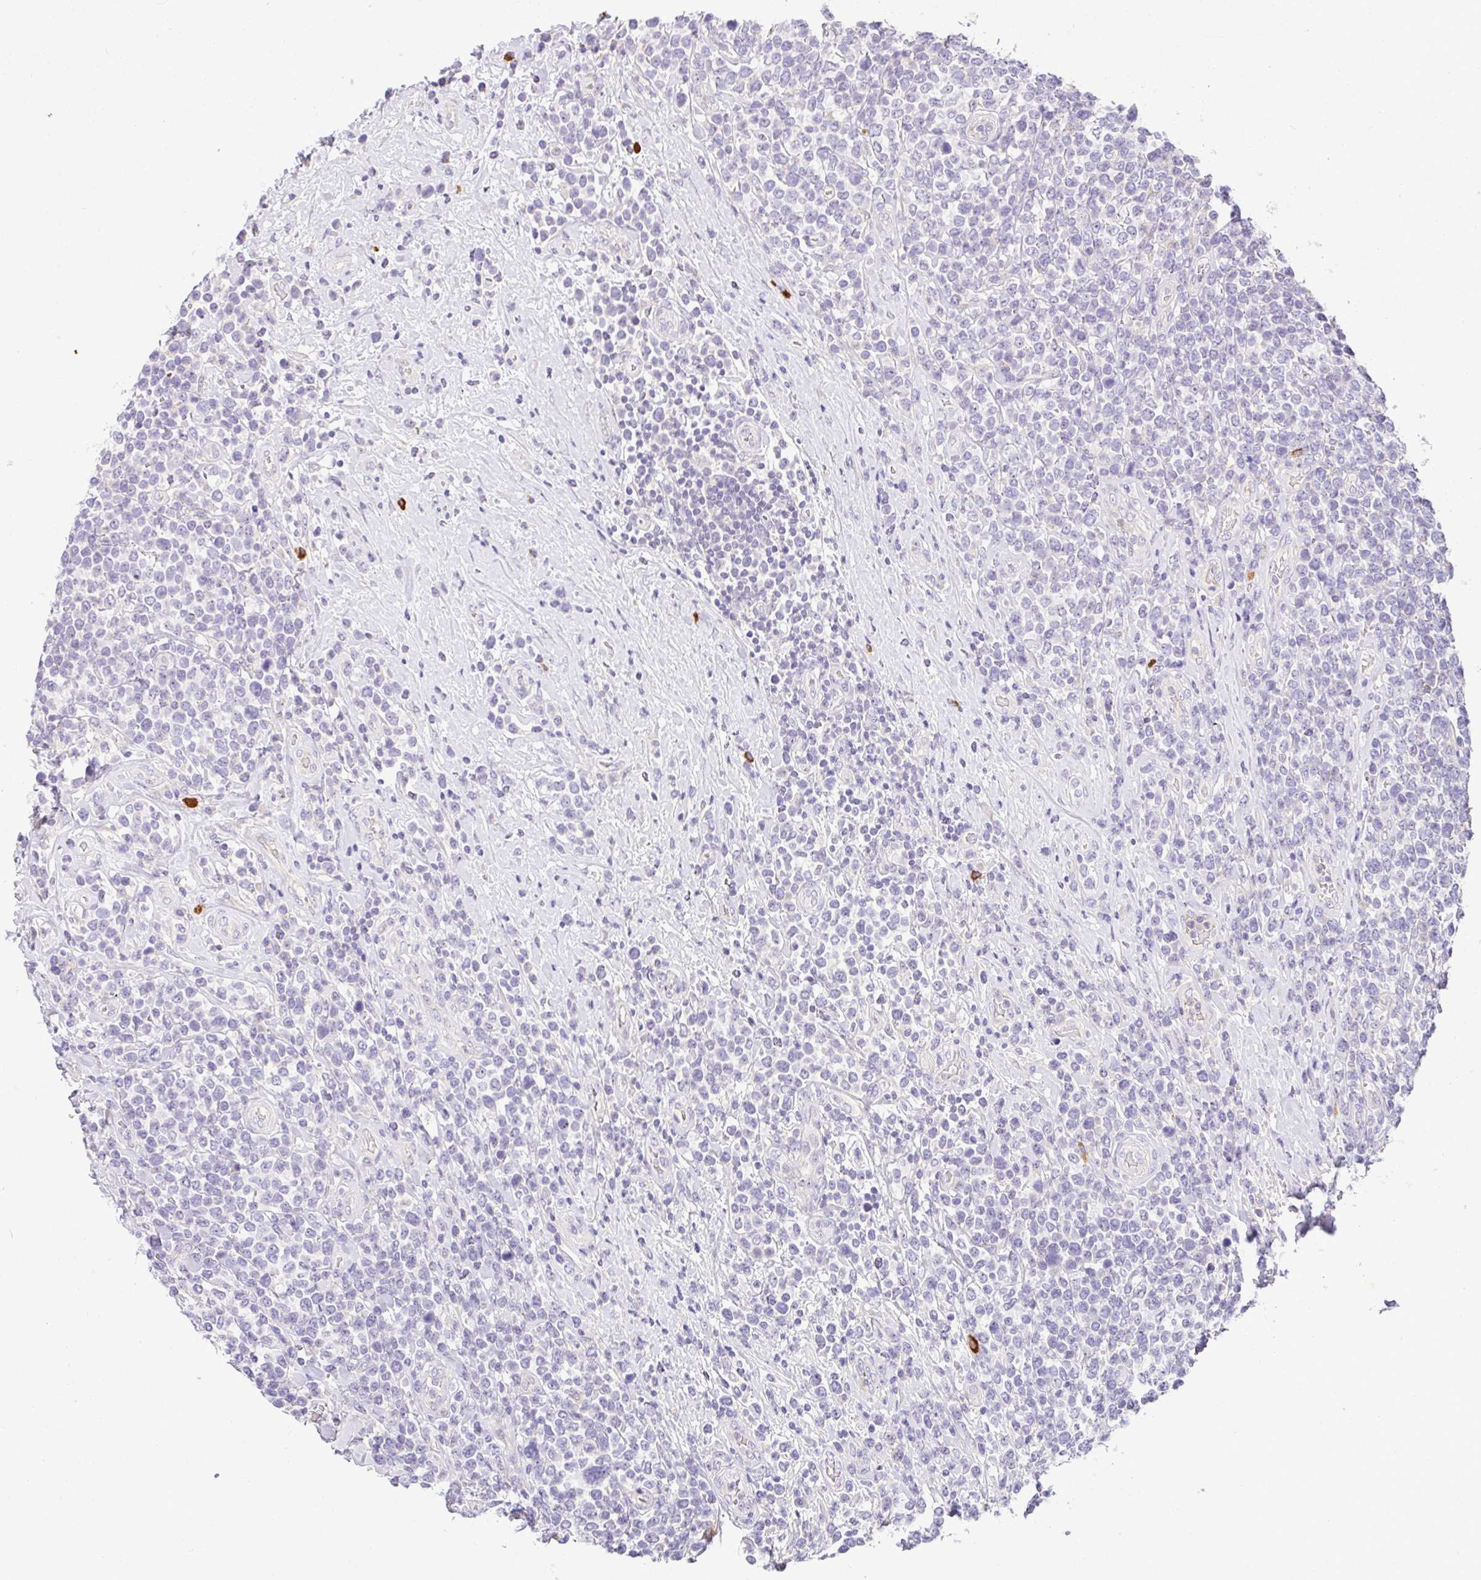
{"staining": {"intensity": "negative", "quantity": "none", "location": "none"}, "tissue": "lymphoma", "cell_type": "Tumor cells", "image_type": "cancer", "snomed": [{"axis": "morphology", "description": "Malignant lymphoma, non-Hodgkin's type, High grade"}, {"axis": "topography", "description": "Soft tissue"}], "caption": "High-grade malignant lymphoma, non-Hodgkin's type was stained to show a protein in brown. There is no significant expression in tumor cells.", "gene": "EPN3", "patient": {"sex": "female", "age": 56}}